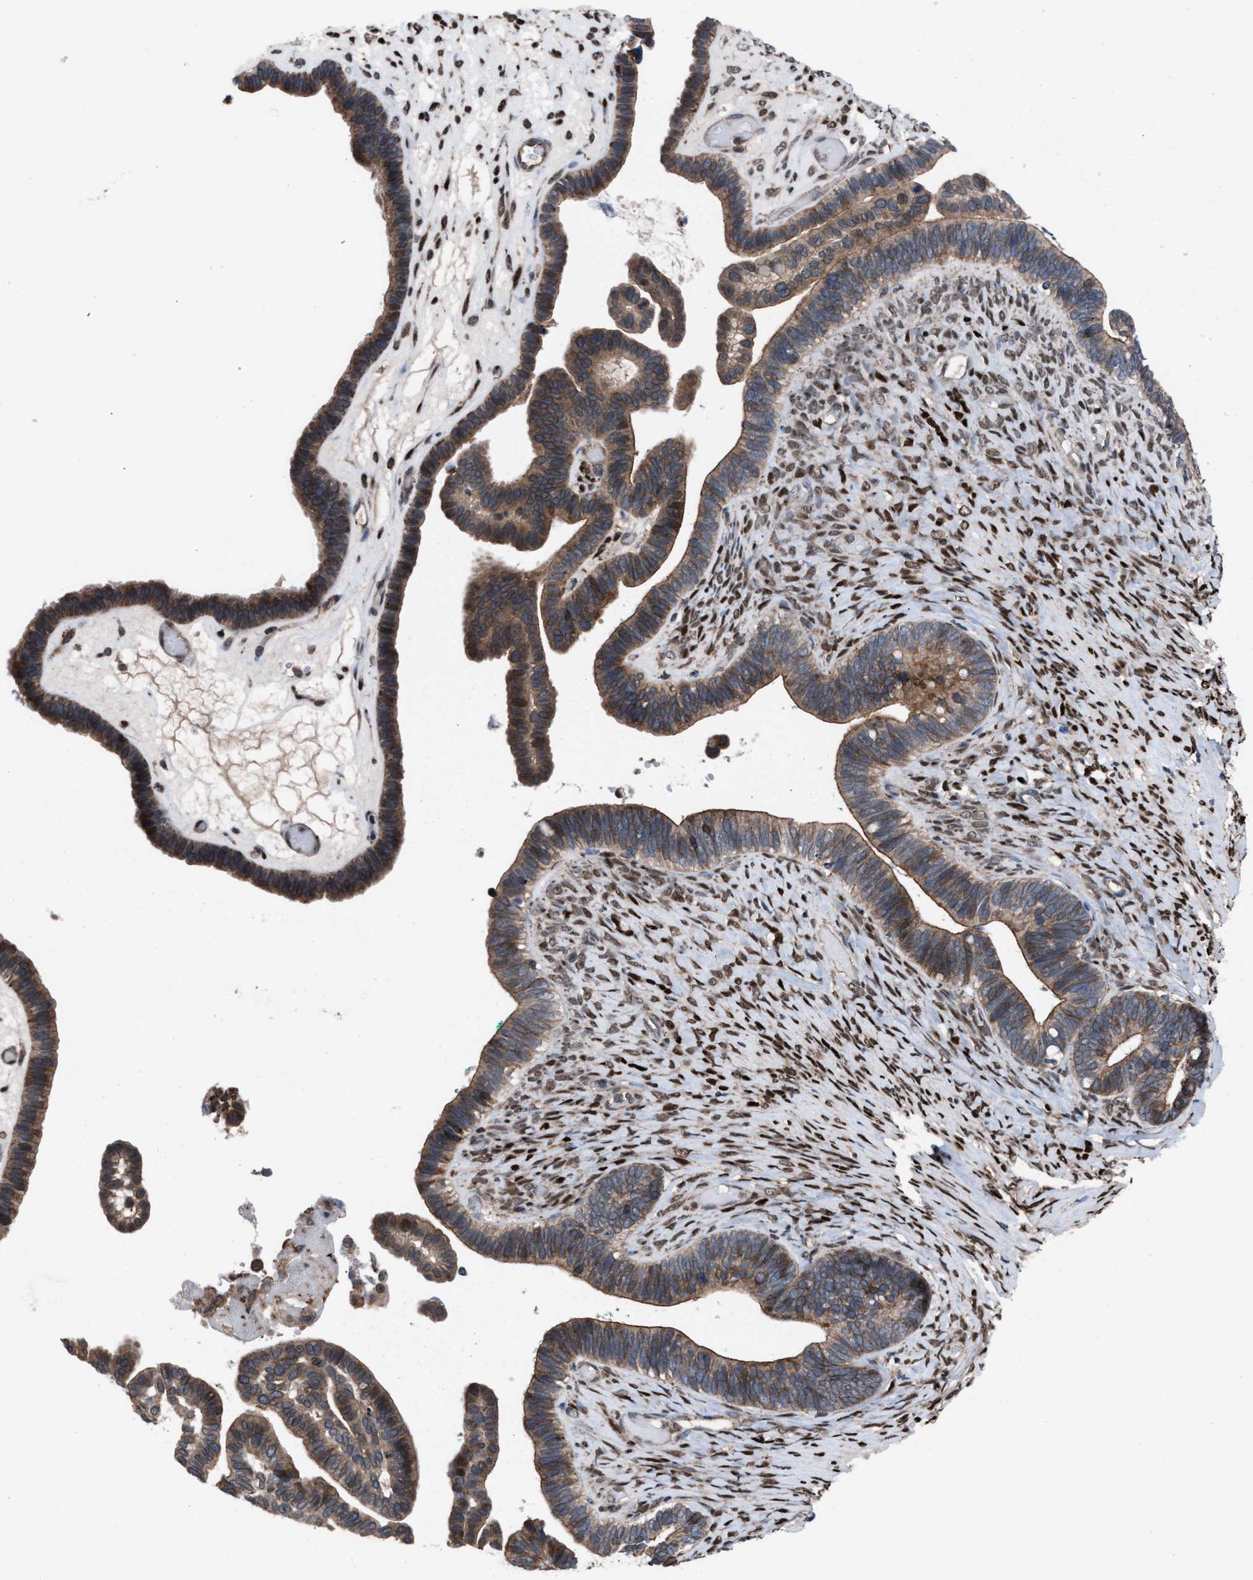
{"staining": {"intensity": "moderate", "quantity": ">75%", "location": "cytoplasmic/membranous"}, "tissue": "ovarian cancer", "cell_type": "Tumor cells", "image_type": "cancer", "snomed": [{"axis": "morphology", "description": "Cystadenocarcinoma, serous, NOS"}, {"axis": "topography", "description": "Ovary"}], "caption": "Immunohistochemical staining of serous cystadenocarcinoma (ovarian) shows moderate cytoplasmic/membranous protein positivity in about >75% of tumor cells.", "gene": "TP53BP2", "patient": {"sex": "female", "age": 56}}